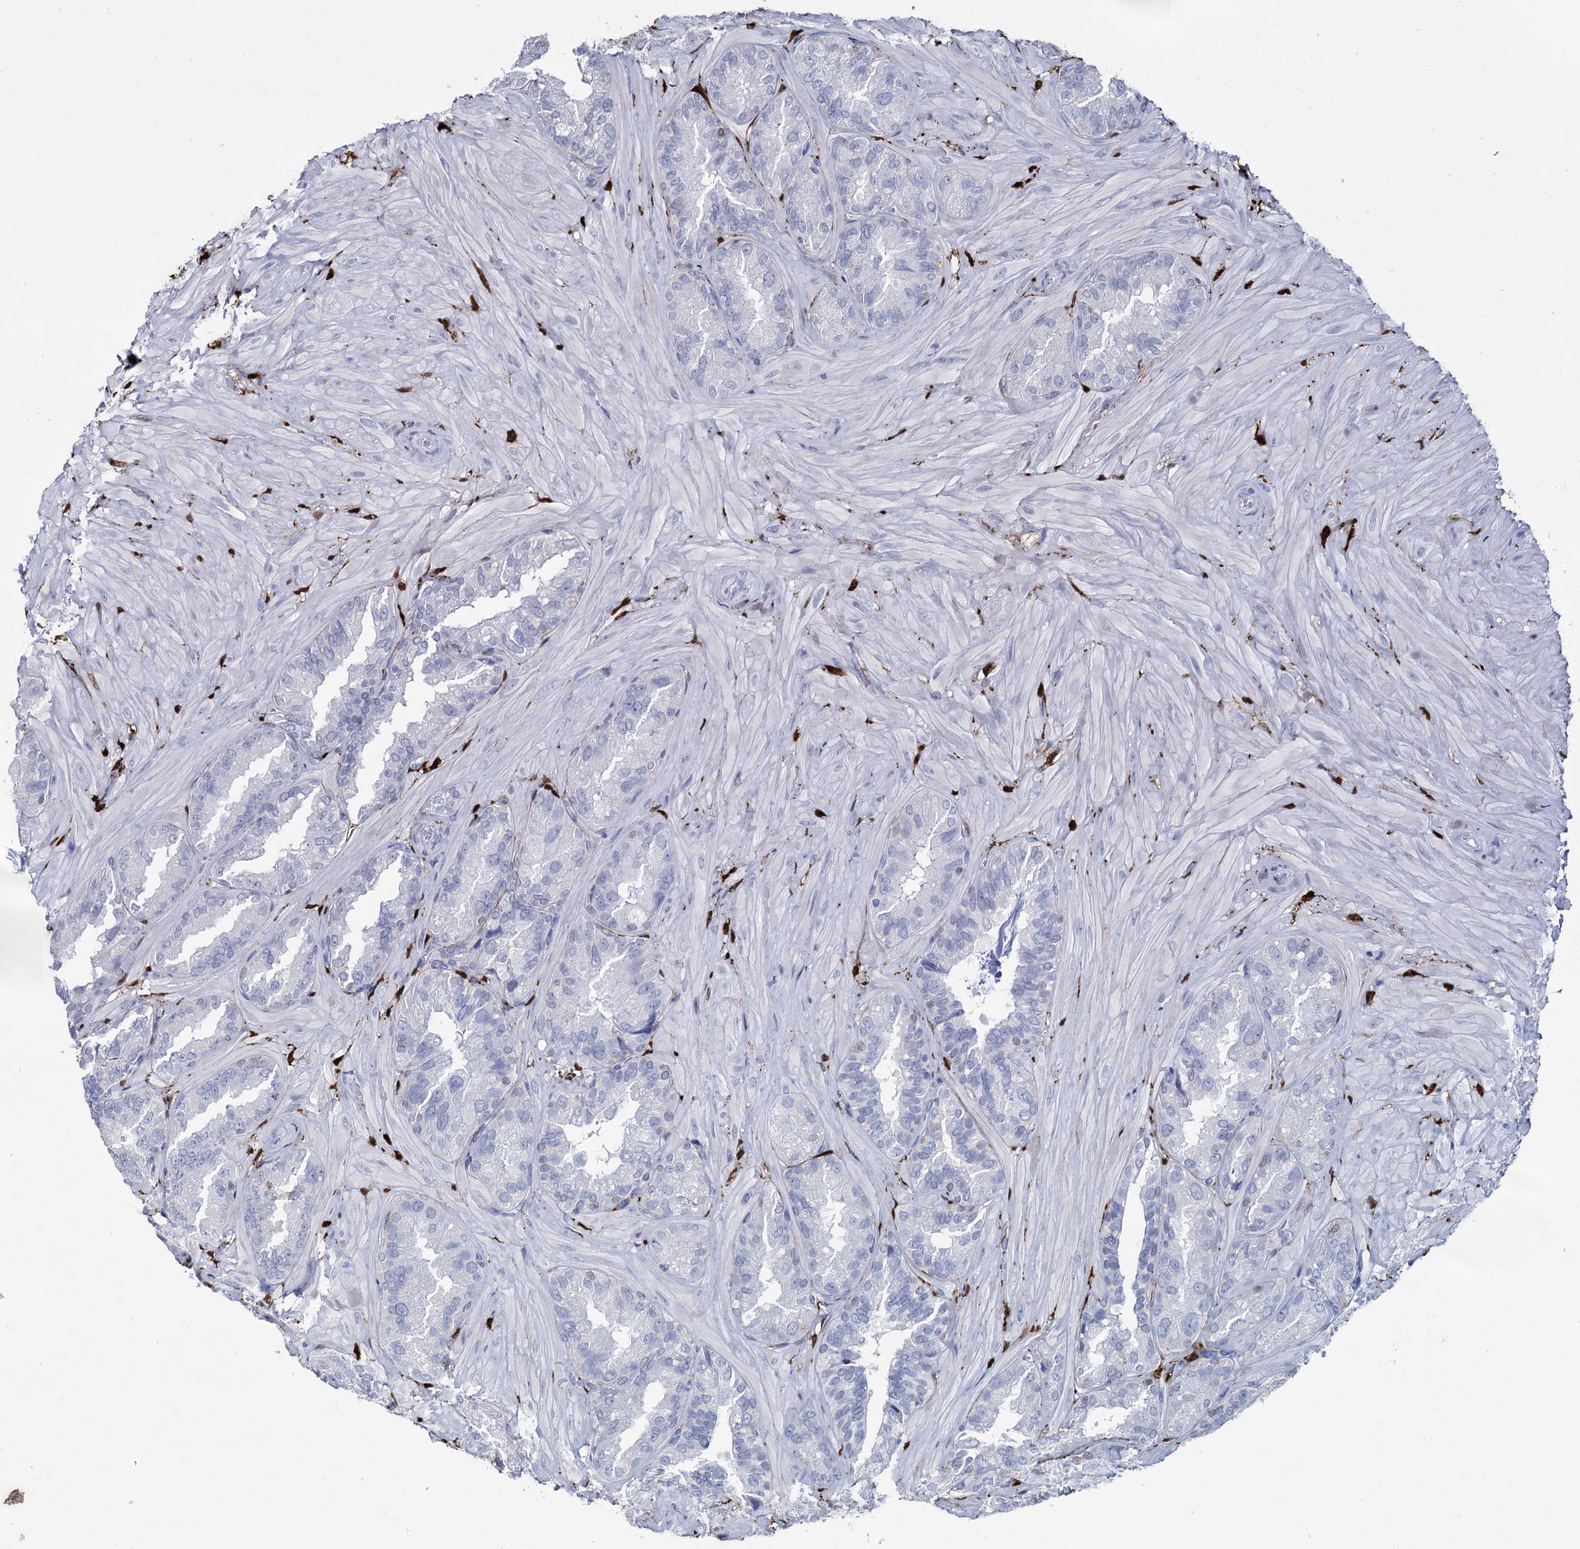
{"staining": {"intensity": "negative", "quantity": "none", "location": "none"}, "tissue": "seminal vesicle", "cell_type": "Glandular cells", "image_type": "normal", "snomed": [{"axis": "morphology", "description": "Normal tissue, NOS"}, {"axis": "topography", "description": "Prostate and seminal vesicle, NOS"}, {"axis": "topography", "description": "Prostate"}, {"axis": "topography", "description": "Seminal veicle"}], "caption": "The image demonstrates no significant staining in glandular cells of seminal vesicle.", "gene": "FABP5", "patient": {"sex": "male", "age": 67}}